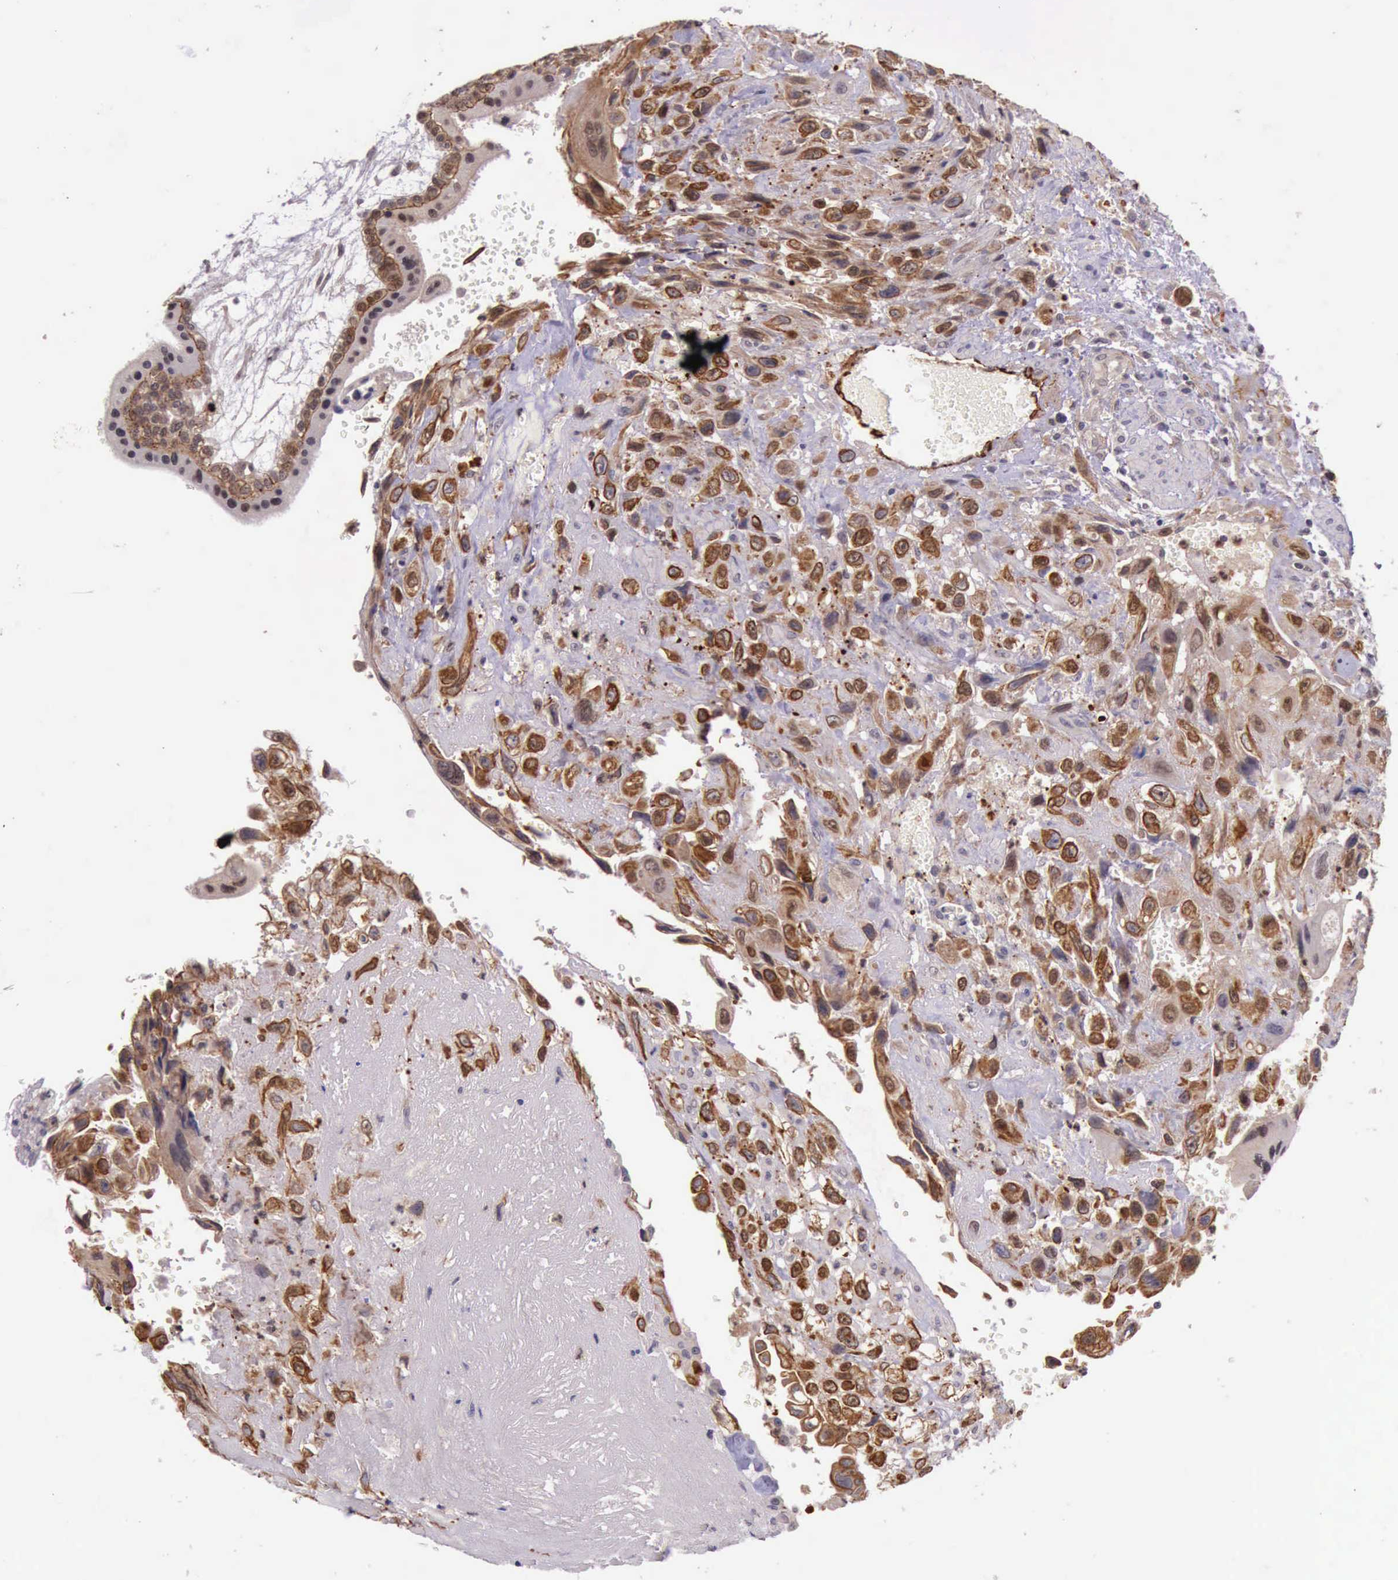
{"staining": {"intensity": "strong", "quantity": ">75%", "location": "nuclear"}, "tissue": "placenta", "cell_type": "Trophoblastic cells", "image_type": "normal", "snomed": [{"axis": "morphology", "description": "Normal tissue, NOS"}, {"axis": "topography", "description": "Placenta"}], "caption": "An image of human placenta stained for a protein reveals strong nuclear brown staining in trophoblastic cells. The staining was performed using DAB to visualize the protein expression in brown, while the nuclei were stained in blue with hematoxylin (Magnification: 20x).", "gene": "PRICKLE3", "patient": {"sex": "female", "age": 34}}